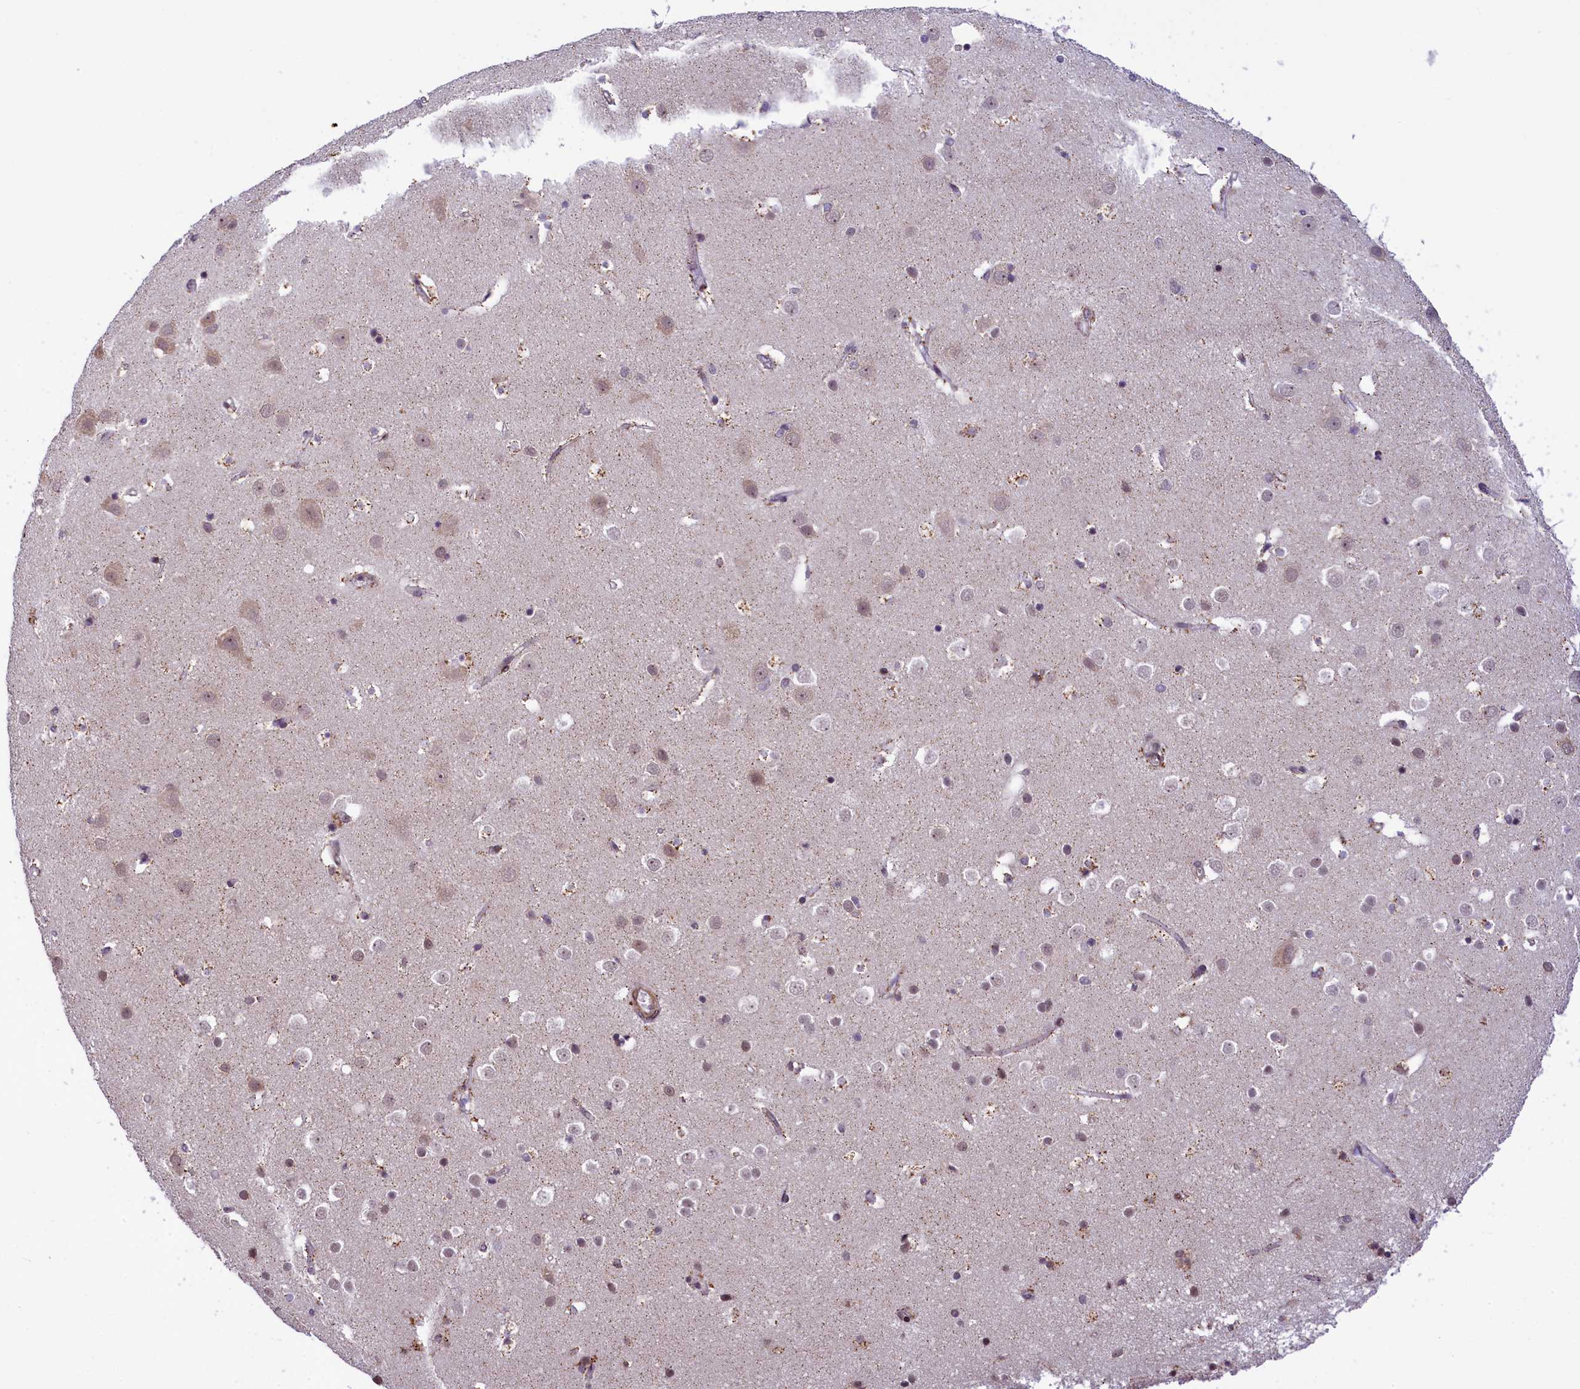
{"staining": {"intensity": "moderate", "quantity": "25%-75%", "location": "cytoplasmic/membranous"}, "tissue": "cerebral cortex", "cell_type": "Endothelial cells", "image_type": "normal", "snomed": [{"axis": "morphology", "description": "Normal tissue, NOS"}, {"axis": "topography", "description": "Cerebral cortex"}], "caption": "The image reveals immunohistochemical staining of unremarkable cerebral cortex. There is moderate cytoplasmic/membranous staining is identified in approximately 25%-75% of endothelial cells. The staining was performed using DAB, with brown indicating positive protein expression. Nuclei are stained blue with hematoxylin.", "gene": "RBBP8", "patient": {"sex": "male", "age": 54}}